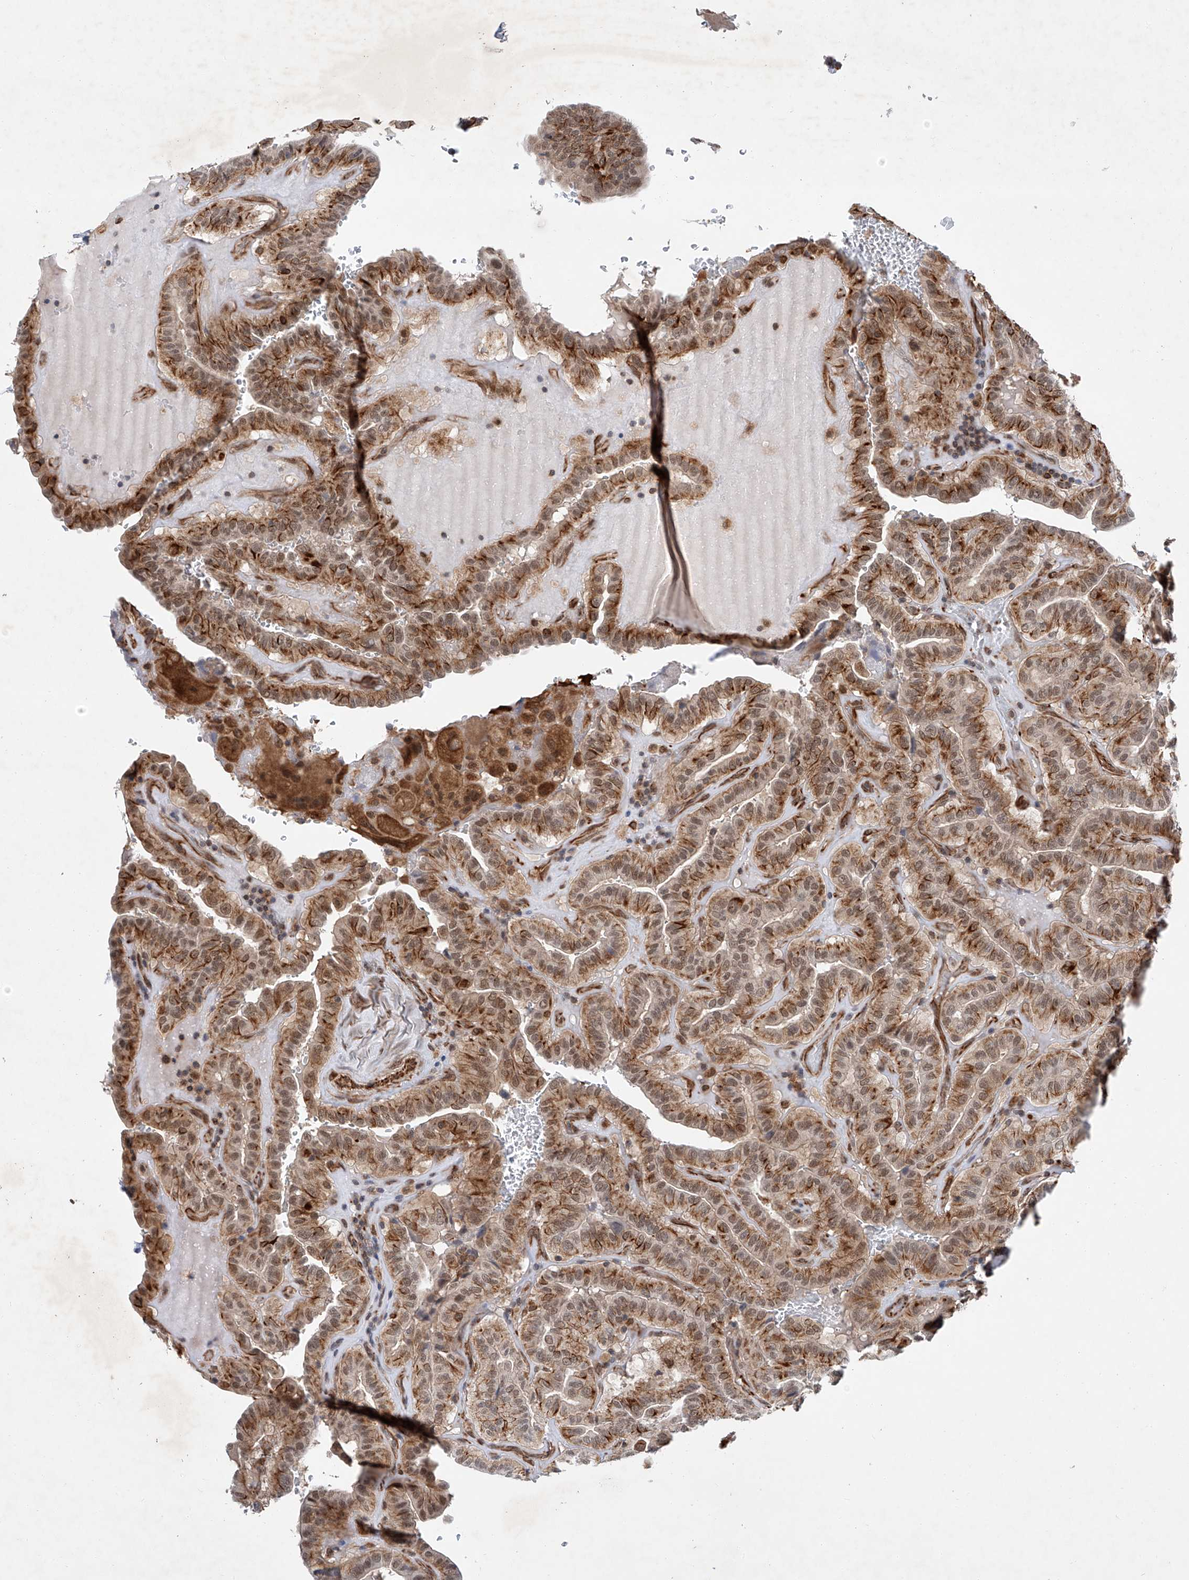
{"staining": {"intensity": "moderate", "quantity": ">75%", "location": "cytoplasmic/membranous,nuclear"}, "tissue": "thyroid cancer", "cell_type": "Tumor cells", "image_type": "cancer", "snomed": [{"axis": "morphology", "description": "Papillary adenocarcinoma, NOS"}, {"axis": "topography", "description": "Thyroid gland"}], "caption": "Brown immunohistochemical staining in human papillary adenocarcinoma (thyroid) demonstrates moderate cytoplasmic/membranous and nuclear expression in about >75% of tumor cells.", "gene": "AMD1", "patient": {"sex": "male", "age": 77}}